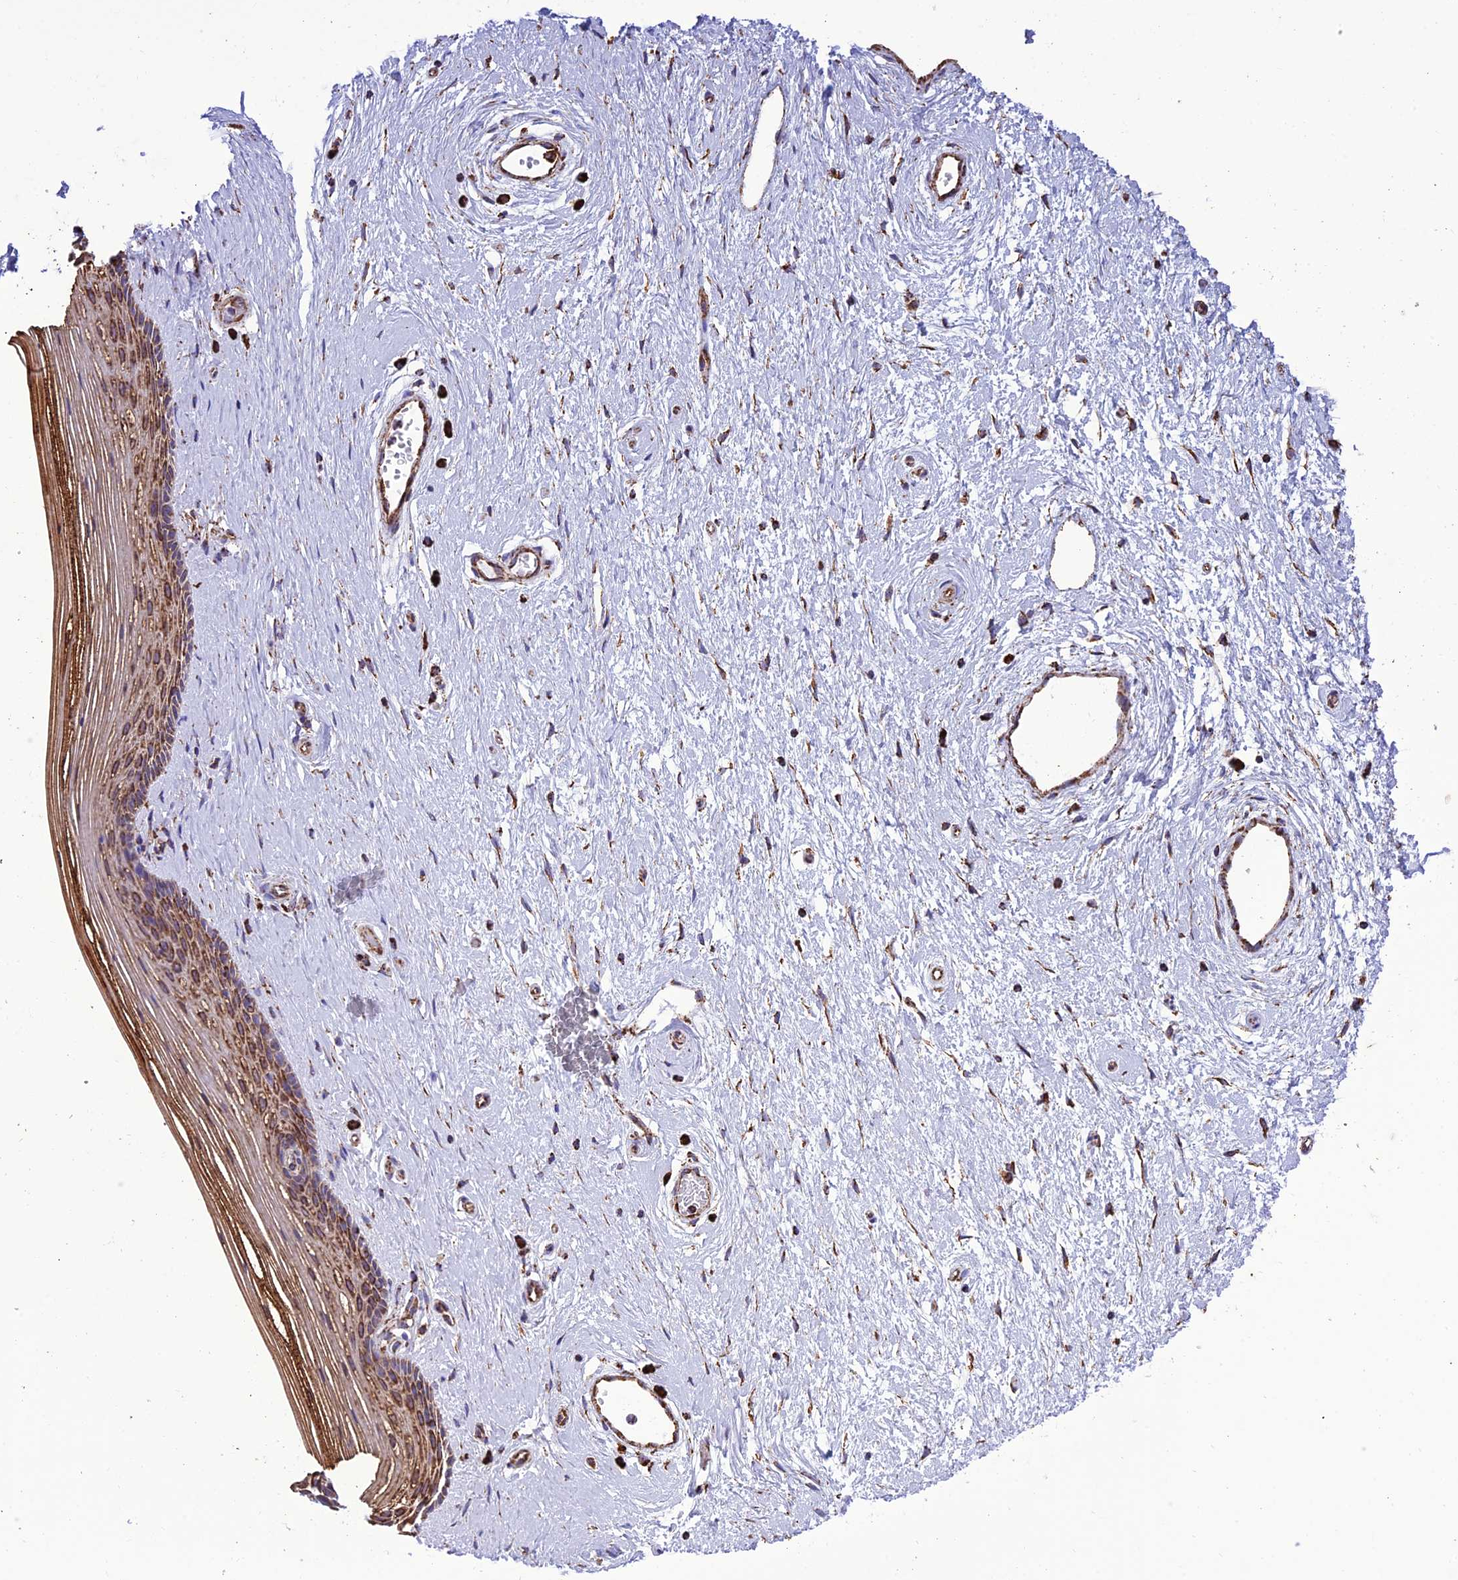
{"staining": {"intensity": "strong", "quantity": "25%-75%", "location": "cytoplasmic/membranous"}, "tissue": "vagina", "cell_type": "Squamous epithelial cells", "image_type": "normal", "snomed": [{"axis": "morphology", "description": "Normal tissue, NOS"}, {"axis": "topography", "description": "Vagina"}], "caption": "Human vagina stained with a brown dye shows strong cytoplasmic/membranous positive expression in about 25%-75% of squamous epithelial cells.", "gene": "NDUFAF1", "patient": {"sex": "female", "age": 46}}